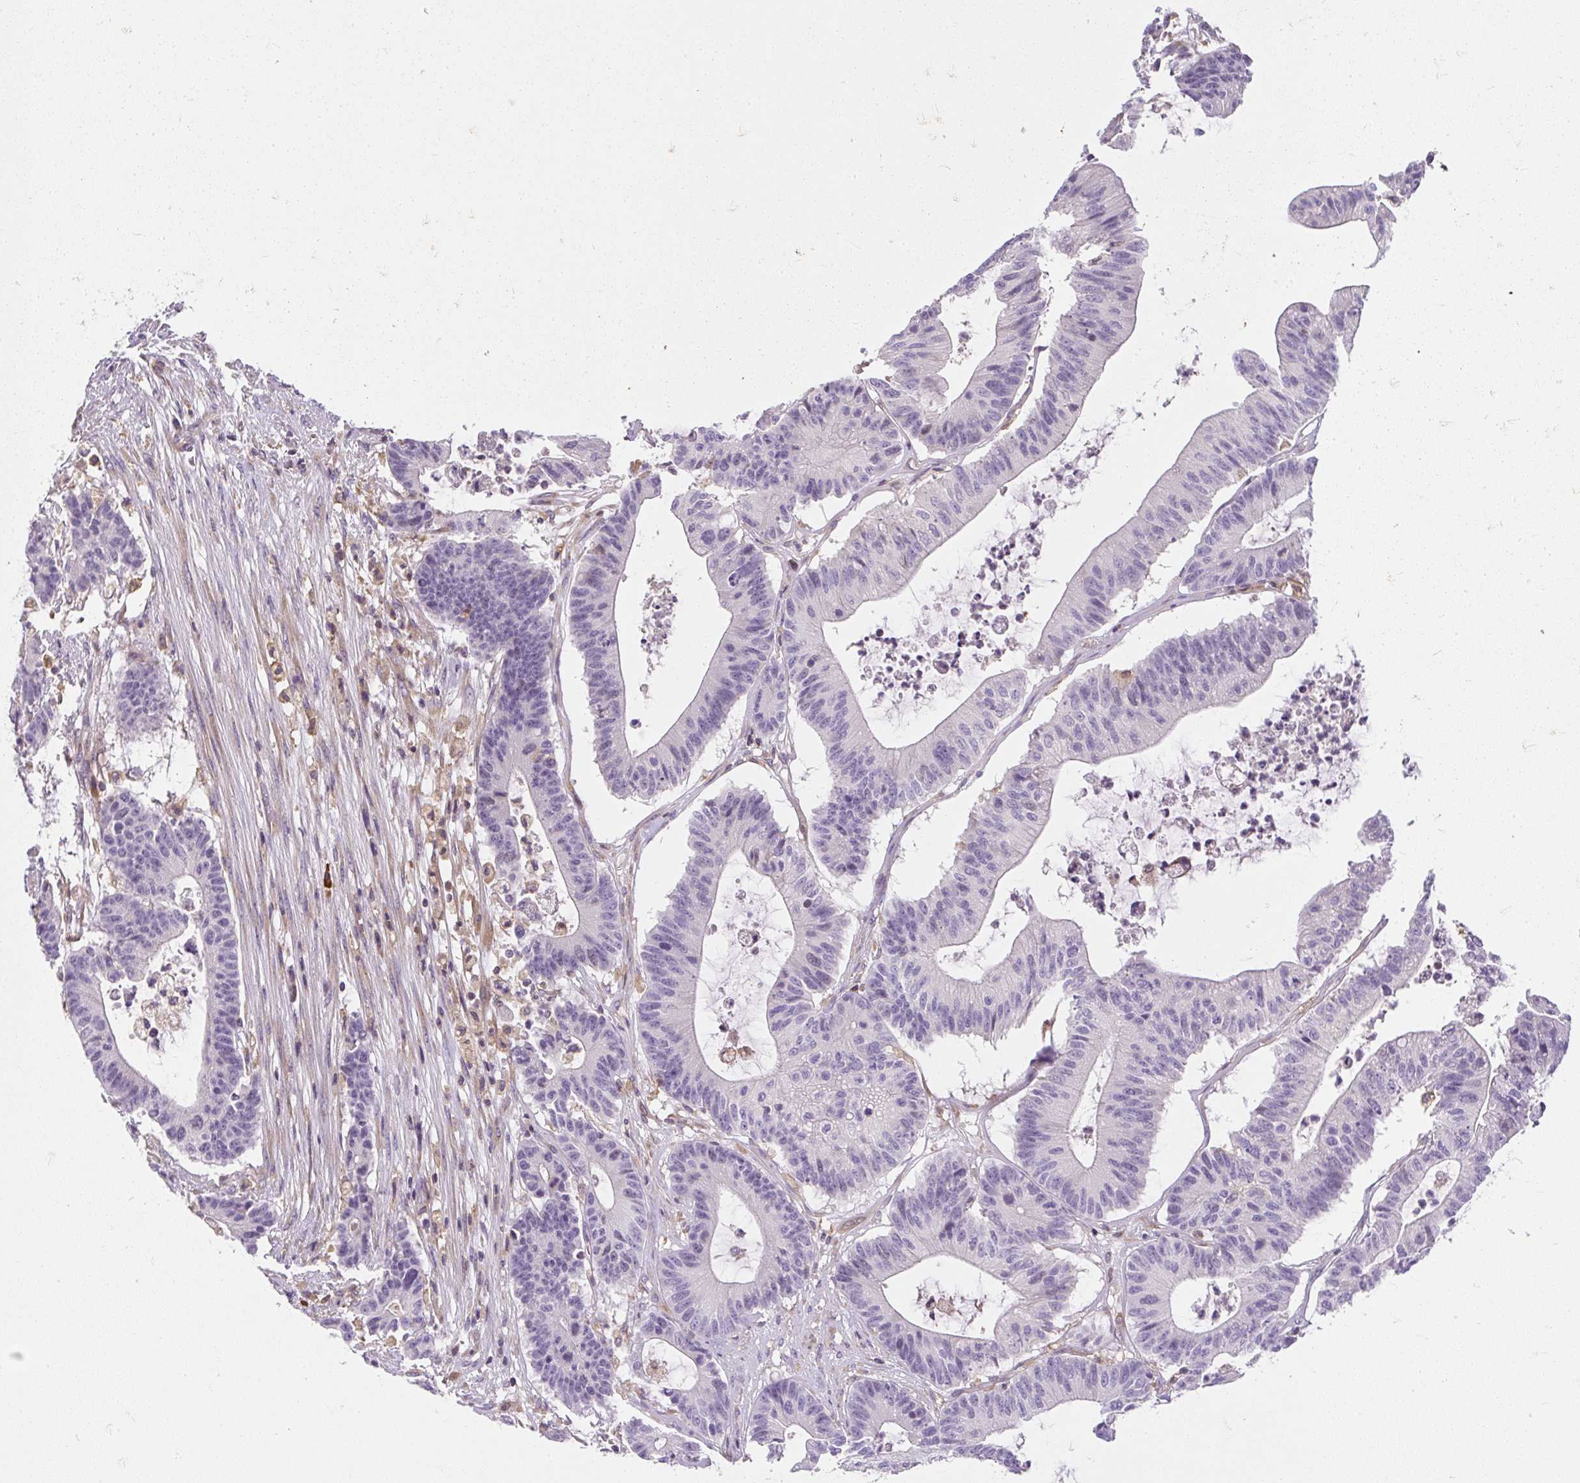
{"staining": {"intensity": "negative", "quantity": "none", "location": "none"}, "tissue": "colorectal cancer", "cell_type": "Tumor cells", "image_type": "cancer", "snomed": [{"axis": "morphology", "description": "Adenocarcinoma, NOS"}, {"axis": "topography", "description": "Colon"}], "caption": "IHC micrograph of colorectal cancer stained for a protein (brown), which reveals no staining in tumor cells.", "gene": "CYP20A1", "patient": {"sex": "female", "age": 84}}